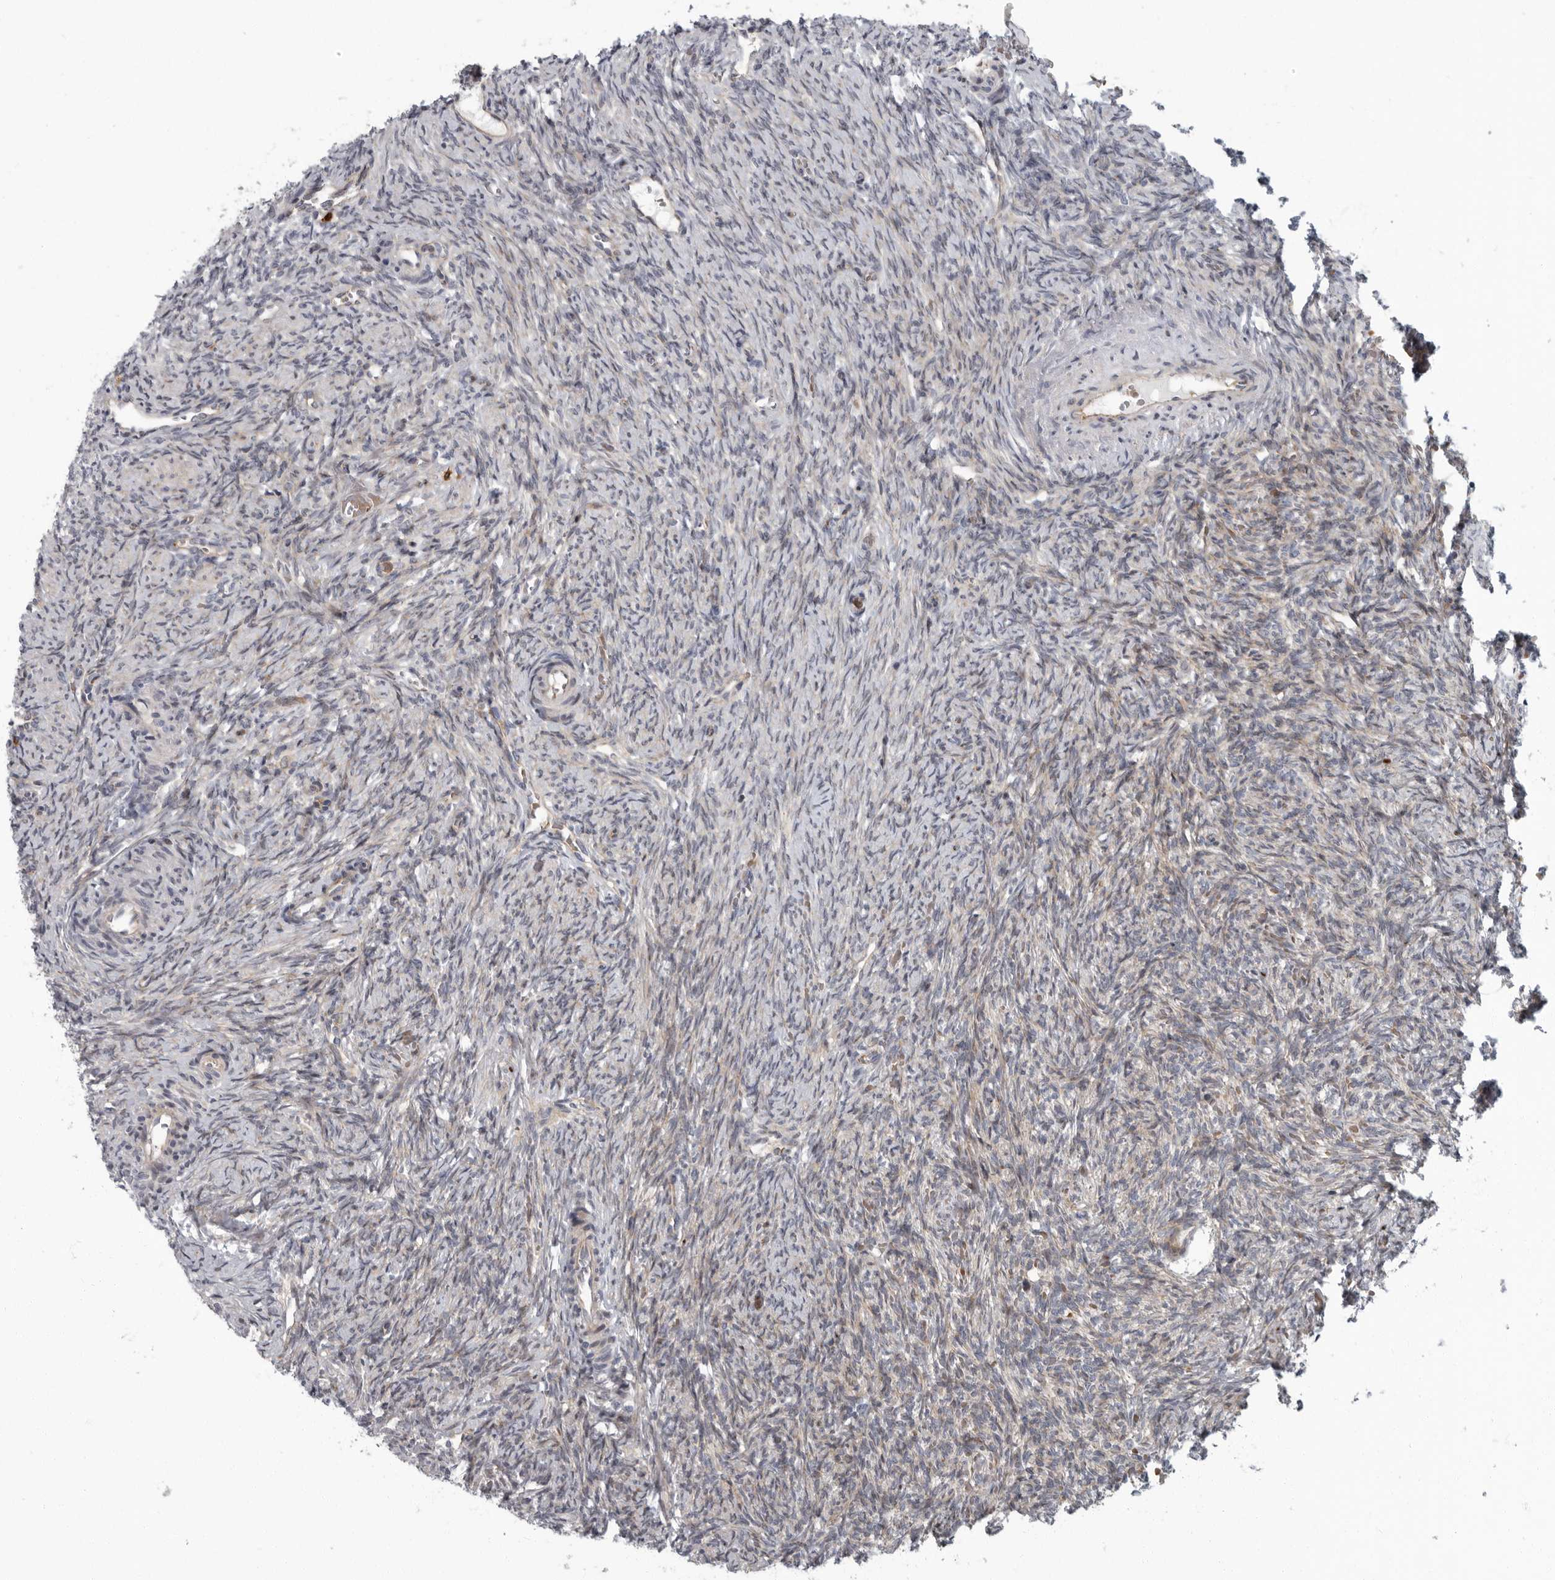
{"staining": {"intensity": "negative", "quantity": "none", "location": "none"}, "tissue": "ovary", "cell_type": "Follicle cells", "image_type": "normal", "snomed": [{"axis": "morphology", "description": "Normal tissue, NOS"}, {"axis": "topography", "description": "Ovary"}], "caption": "An IHC photomicrograph of normal ovary is shown. There is no staining in follicle cells of ovary. Brightfield microscopy of IHC stained with DAB (3,3'-diaminobenzidine) (brown) and hematoxylin (blue), captured at high magnification.", "gene": "PDCD11", "patient": {"sex": "female", "age": 41}}